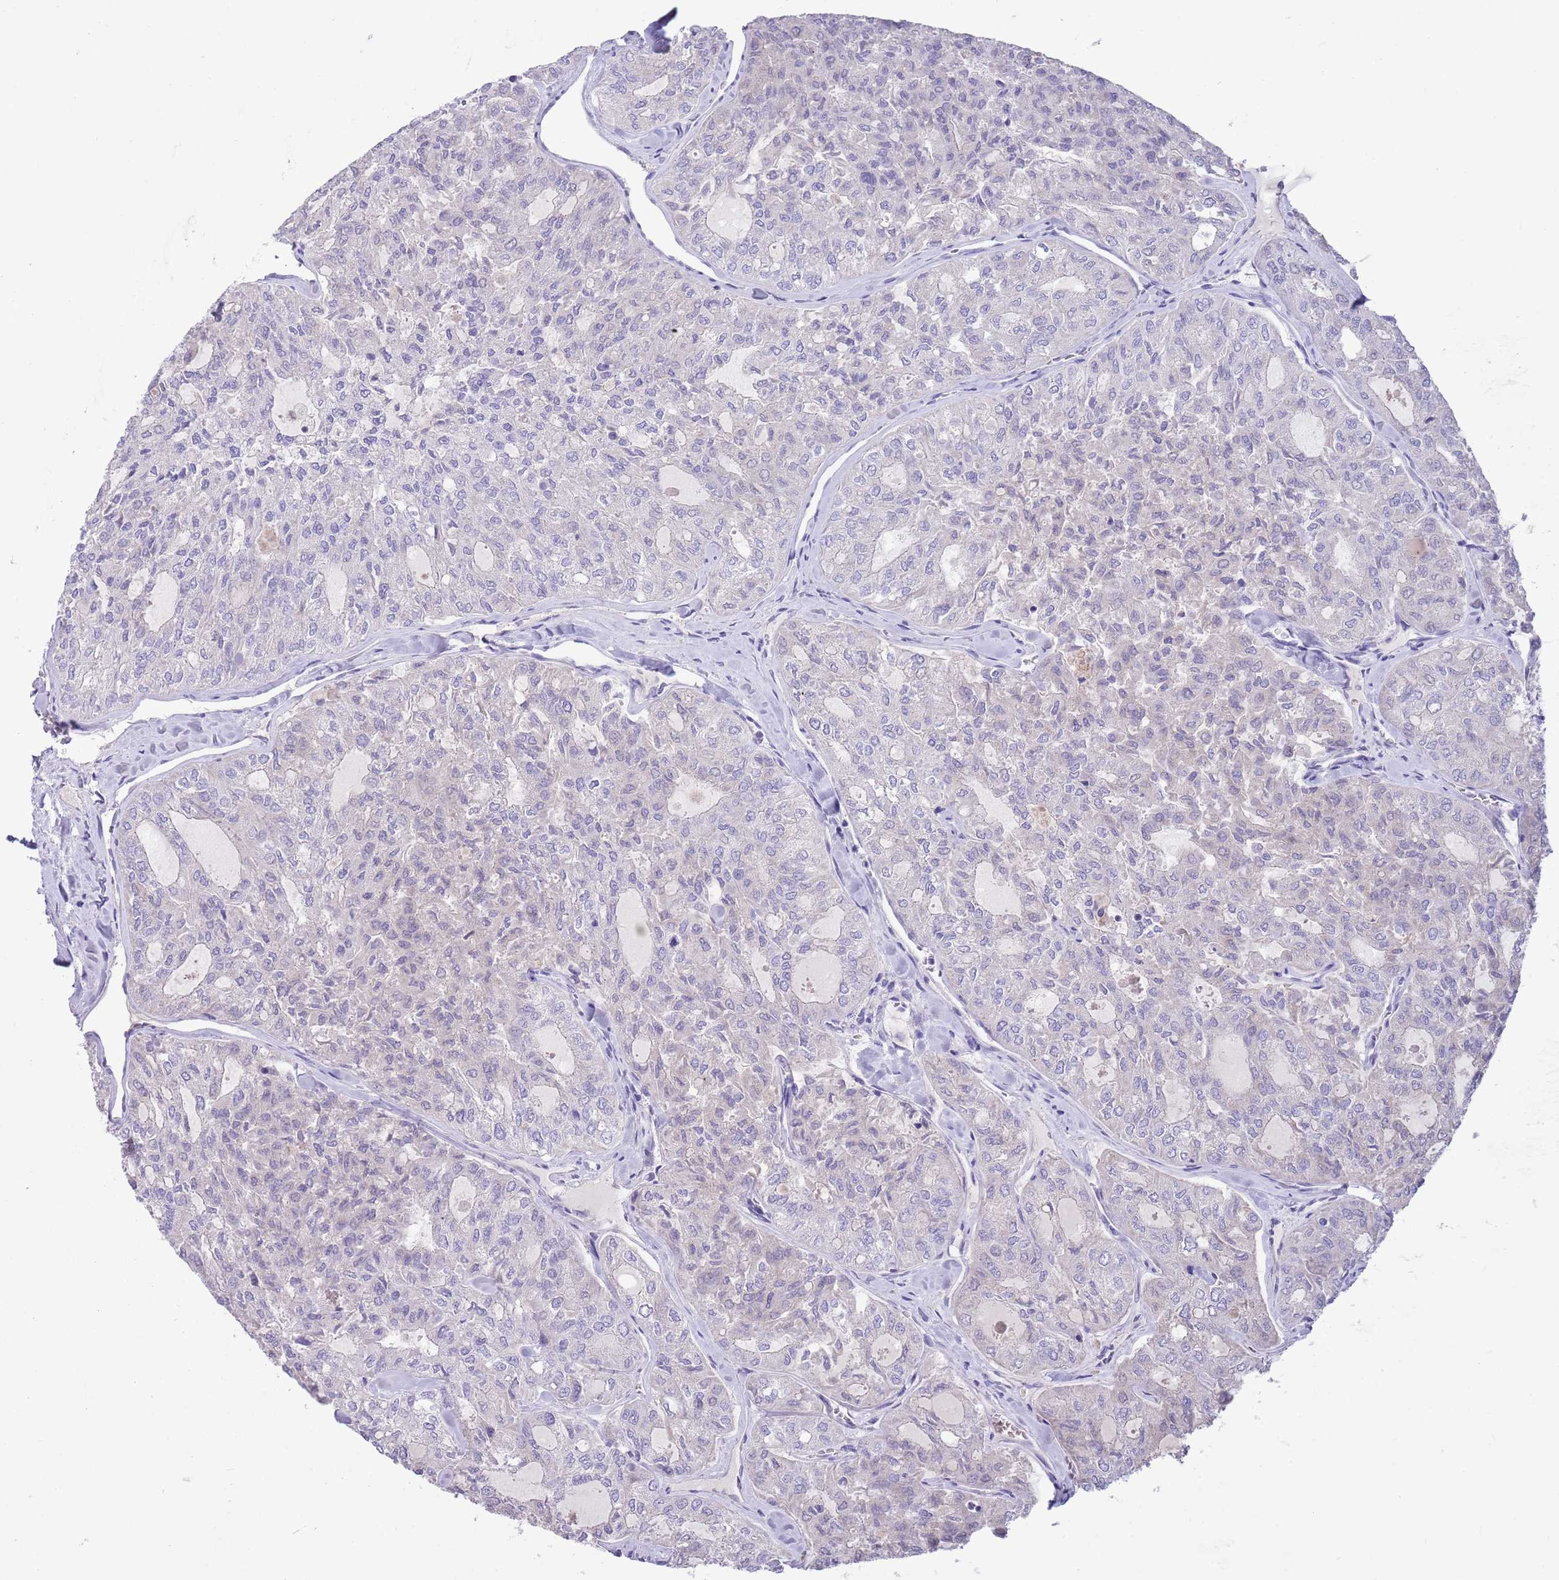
{"staining": {"intensity": "negative", "quantity": "none", "location": "none"}, "tissue": "thyroid cancer", "cell_type": "Tumor cells", "image_type": "cancer", "snomed": [{"axis": "morphology", "description": "Follicular adenoma carcinoma, NOS"}, {"axis": "topography", "description": "Thyroid gland"}], "caption": "High power microscopy image of an immunohistochemistry micrograph of follicular adenoma carcinoma (thyroid), revealing no significant expression in tumor cells. (Stains: DAB immunohistochemistry with hematoxylin counter stain, Microscopy: brightfield microscopy at high magnification).", "gene": "DDHD1", "patient": {"sex": "male", "age": 75}}